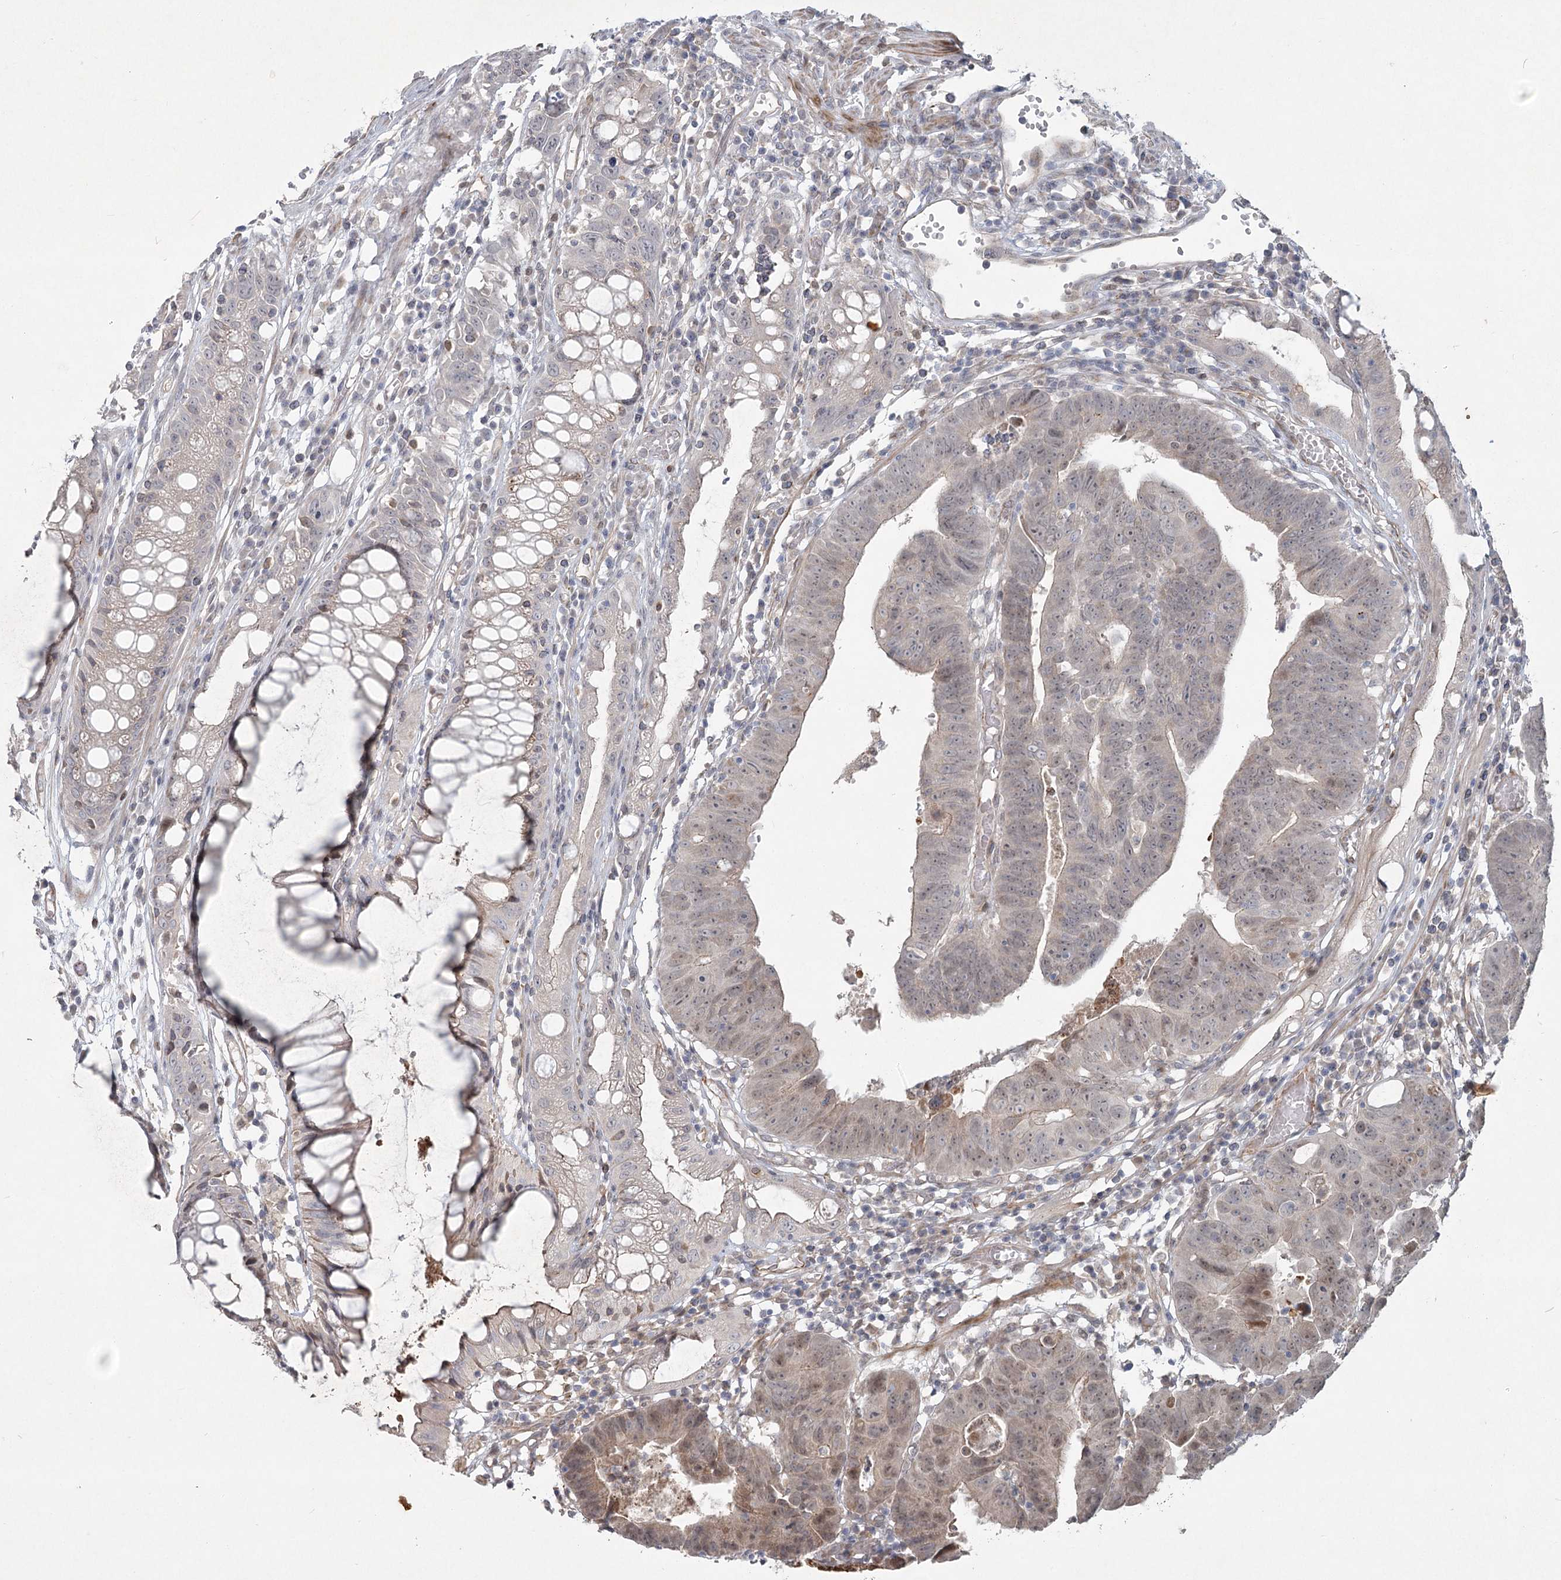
{"staining": {"intensity": "negative", "quantity": "none", "location": "none"}, "tissue": "colorectal cancer", "cell_type": "Tumor cells", "image_type": "cancer", "snomed": [{"axis": "morphology", "description": "Adenocarcinoma, NOS"}, {"axis": "topography", "description": "Rectum"}], "caption": "This is an immunohistochemistry micrograph of colorectal cancer. There is no positivity in tumor cells.", "gene": "LRP2BP", "patient": {"sex": "female", "age": 65}}